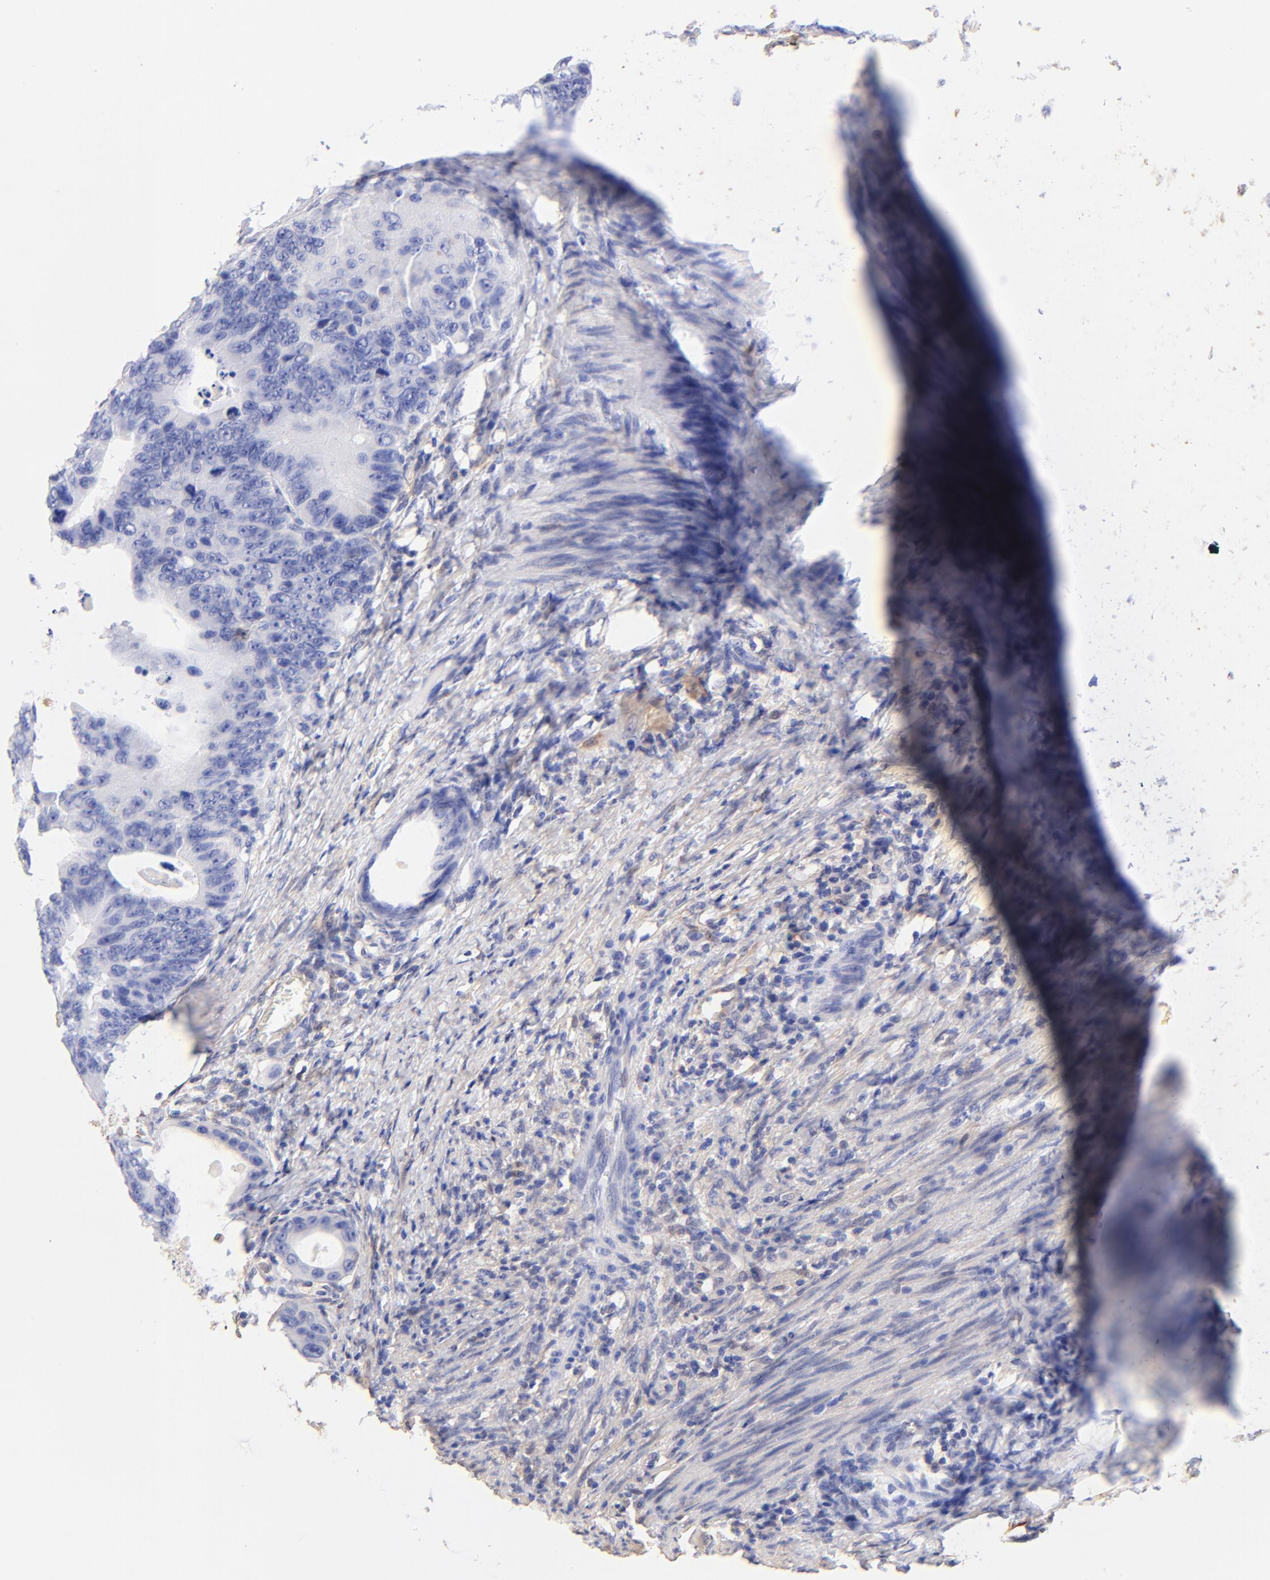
{"staining": {"intensity": "negative", "quantity": "none", "location": "none"}, "tissue": "colorectal cancer", "cell_type": "Tumor cells", "image_type": "cancer", "snomed": [{"axis": "morphology", "description": "Adenocarcinoma, NOS"}, {"axis": "topography", "description": "Colon"}], "caption": "Immunohistochemistry photomicrograph of human colorectal cancer stained for a protein (brown), which displays no expression in tumor cells.", "gene": "ALDH1A1", "patient": {"sex": "female", "age": 55}}